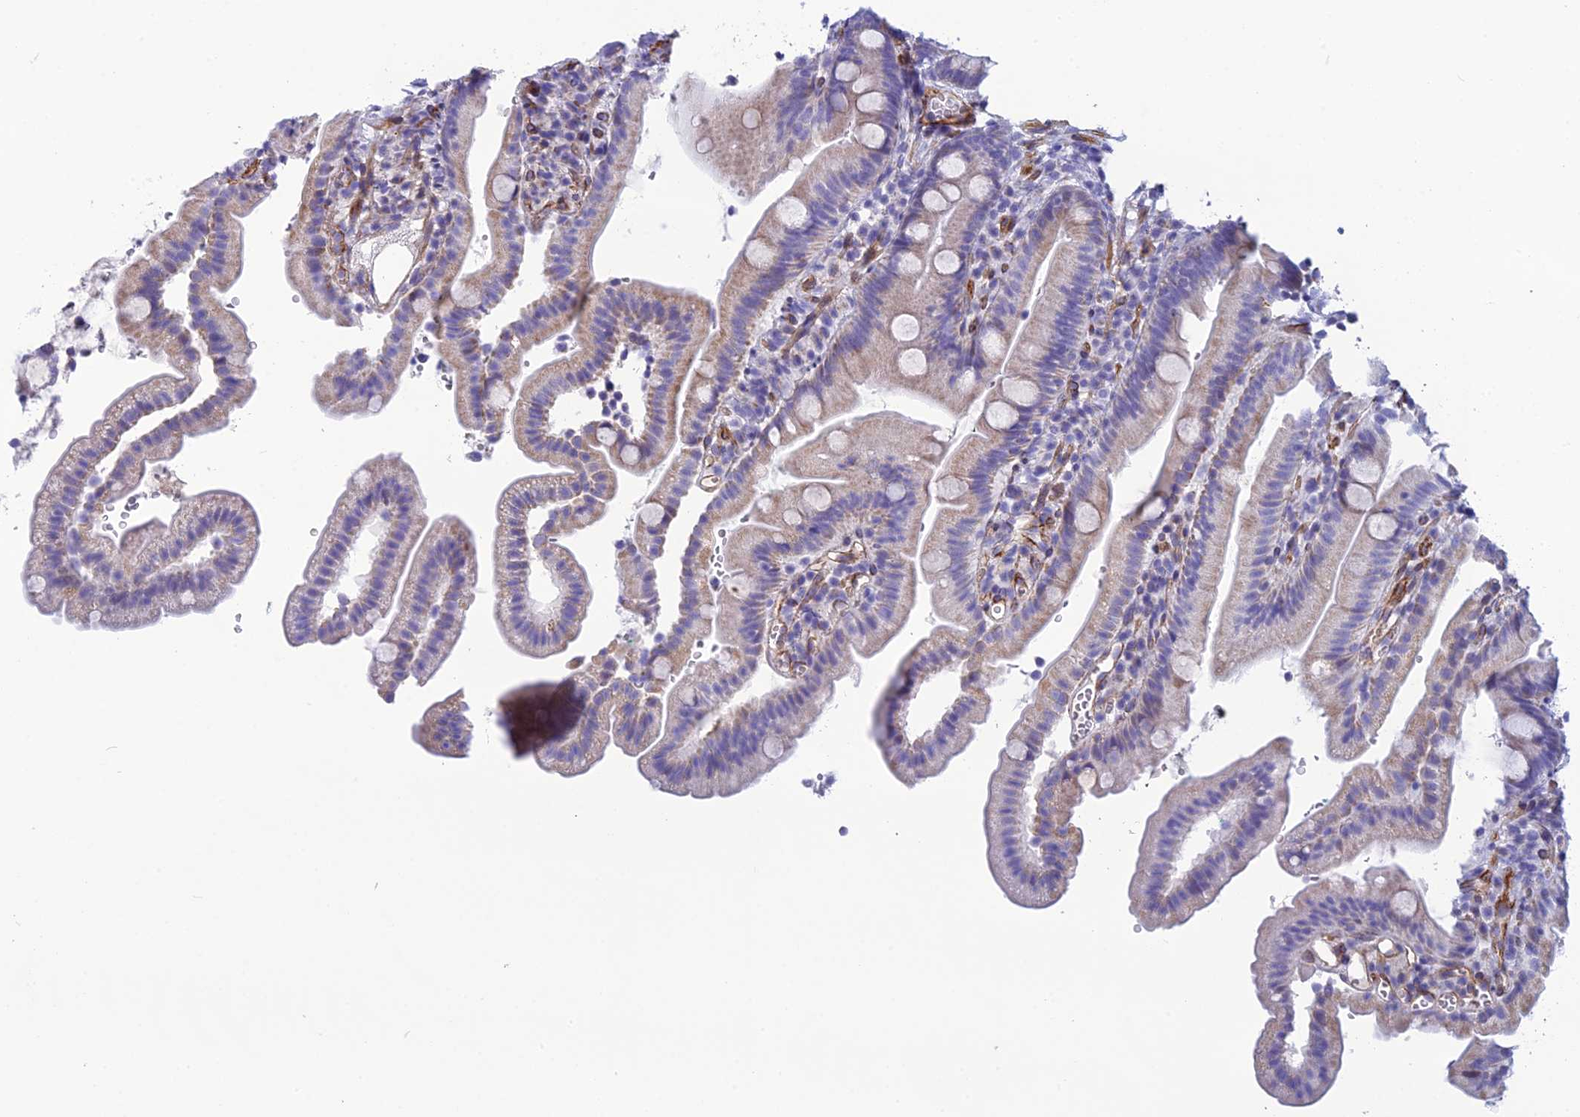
{"staining": {"intensity": "weak", "quantity": ">75%", "location": "cytoplasmic/membranous"}, "tissue": "duodenum", "cell_type": "Glandular cells", "image_type": "normal", "snomed": [{"axis": "morphology", "description": "Normal tissue, NOS"}, {"axis": "topography", "description": "Duodenum"}], "caption": "This micrograph displays IHC staining of unremarkable duodenum, with low weak cytoplasmic/membranous staining in approximately >75% of glandular cells.", "gene": "POMGNT1", "patient": {"sex": "female", "age": 67}}